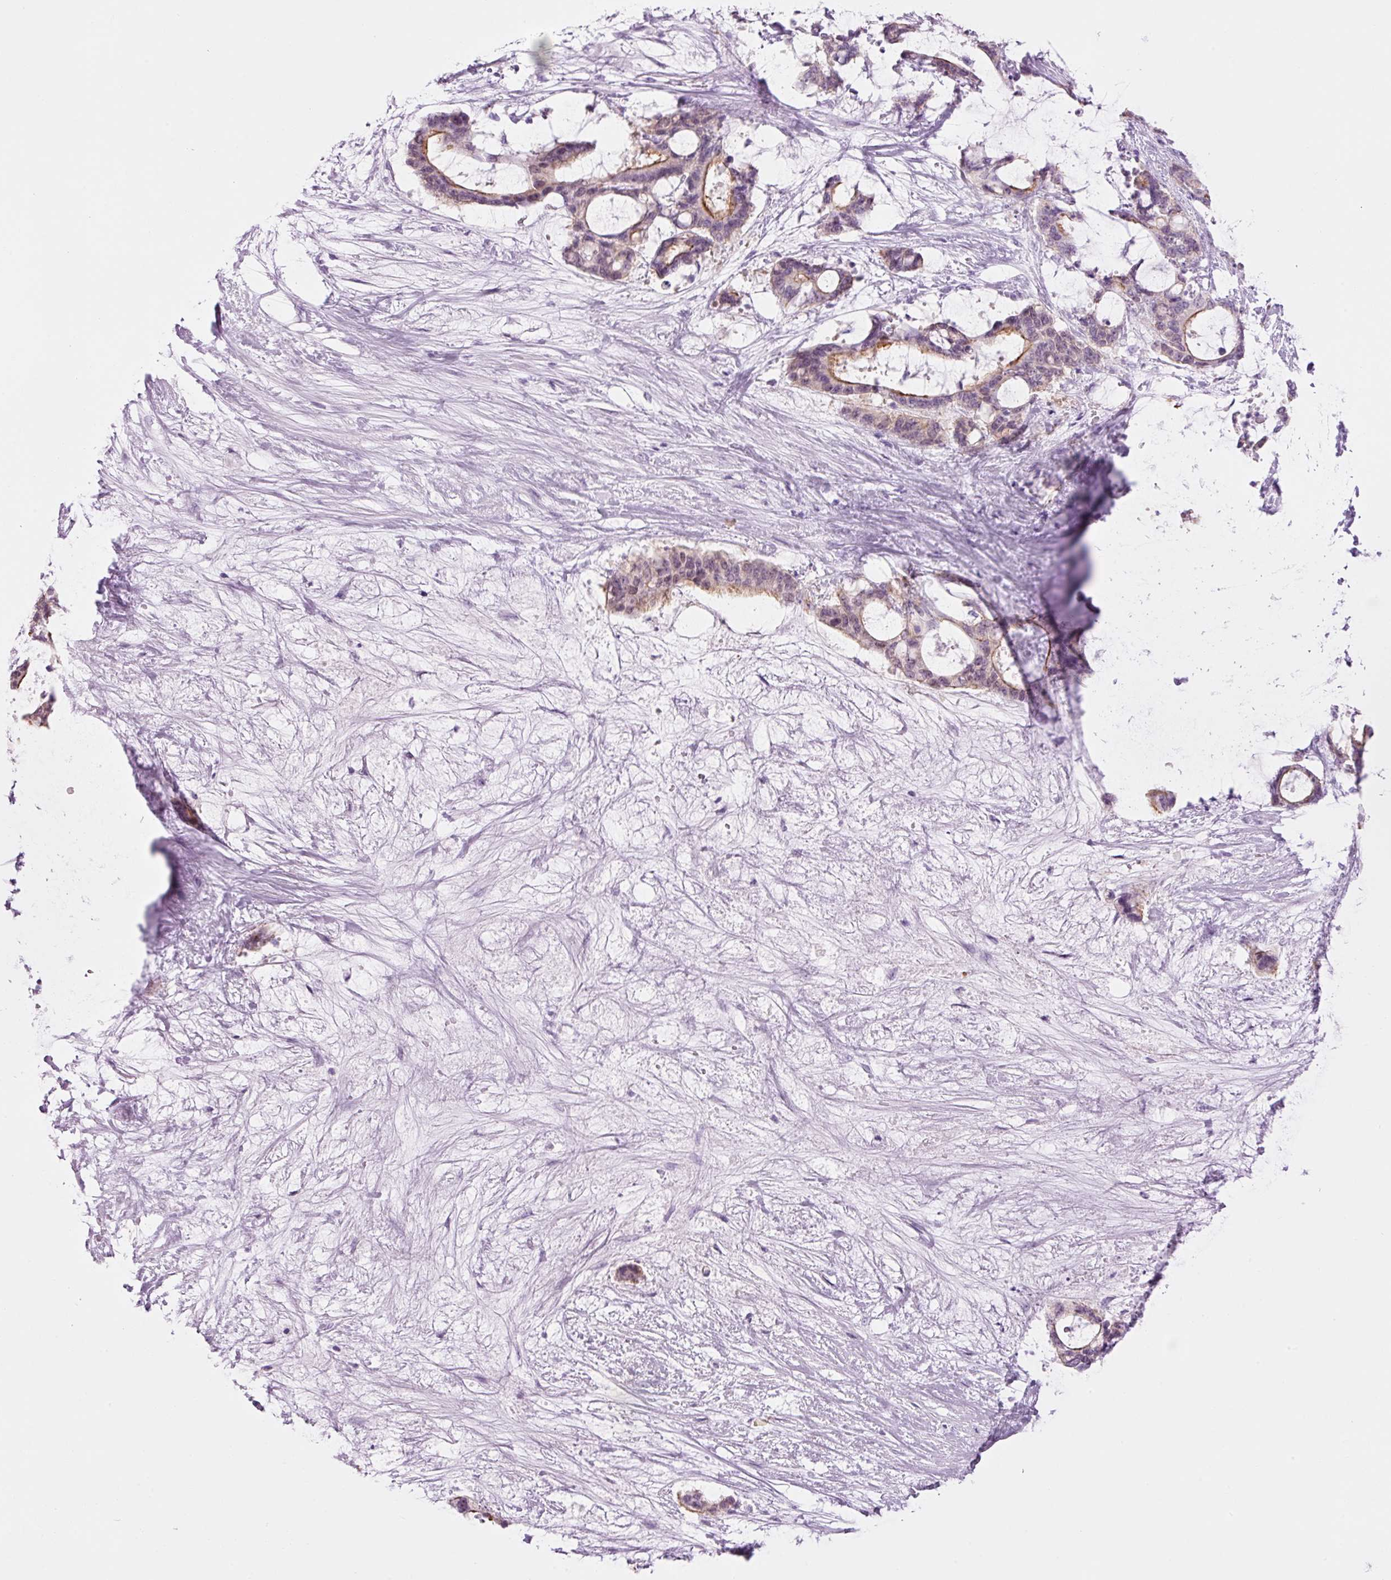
{"staining": {"intensity": "moderate", "quantity": "25%-75%", "location": "cytoplasmic/membranous"}, "tissue": "liver cancer", "cell_type": "Tumor cells", "image_type": "cancer", "snomed": [{"axis": "morphology", "description": "Normal tissue, NOS"}, {"axis": "morphology", "description": "Cholangiocarcinoma"}, {"axis": "topography", "description": "Liver"}, {"axis": "topography", "description": "Peripheral nerve tissue"}], "caption": "IHC histopathology image of human liver cancer stained for a protein (brown), which displays medium levels of moderate cytoplasmic/membranous expression in approximately 25%-75% of tumor cells.", "gene": "HSPA4L", "patient": {"sex": "female", "age": 73}}